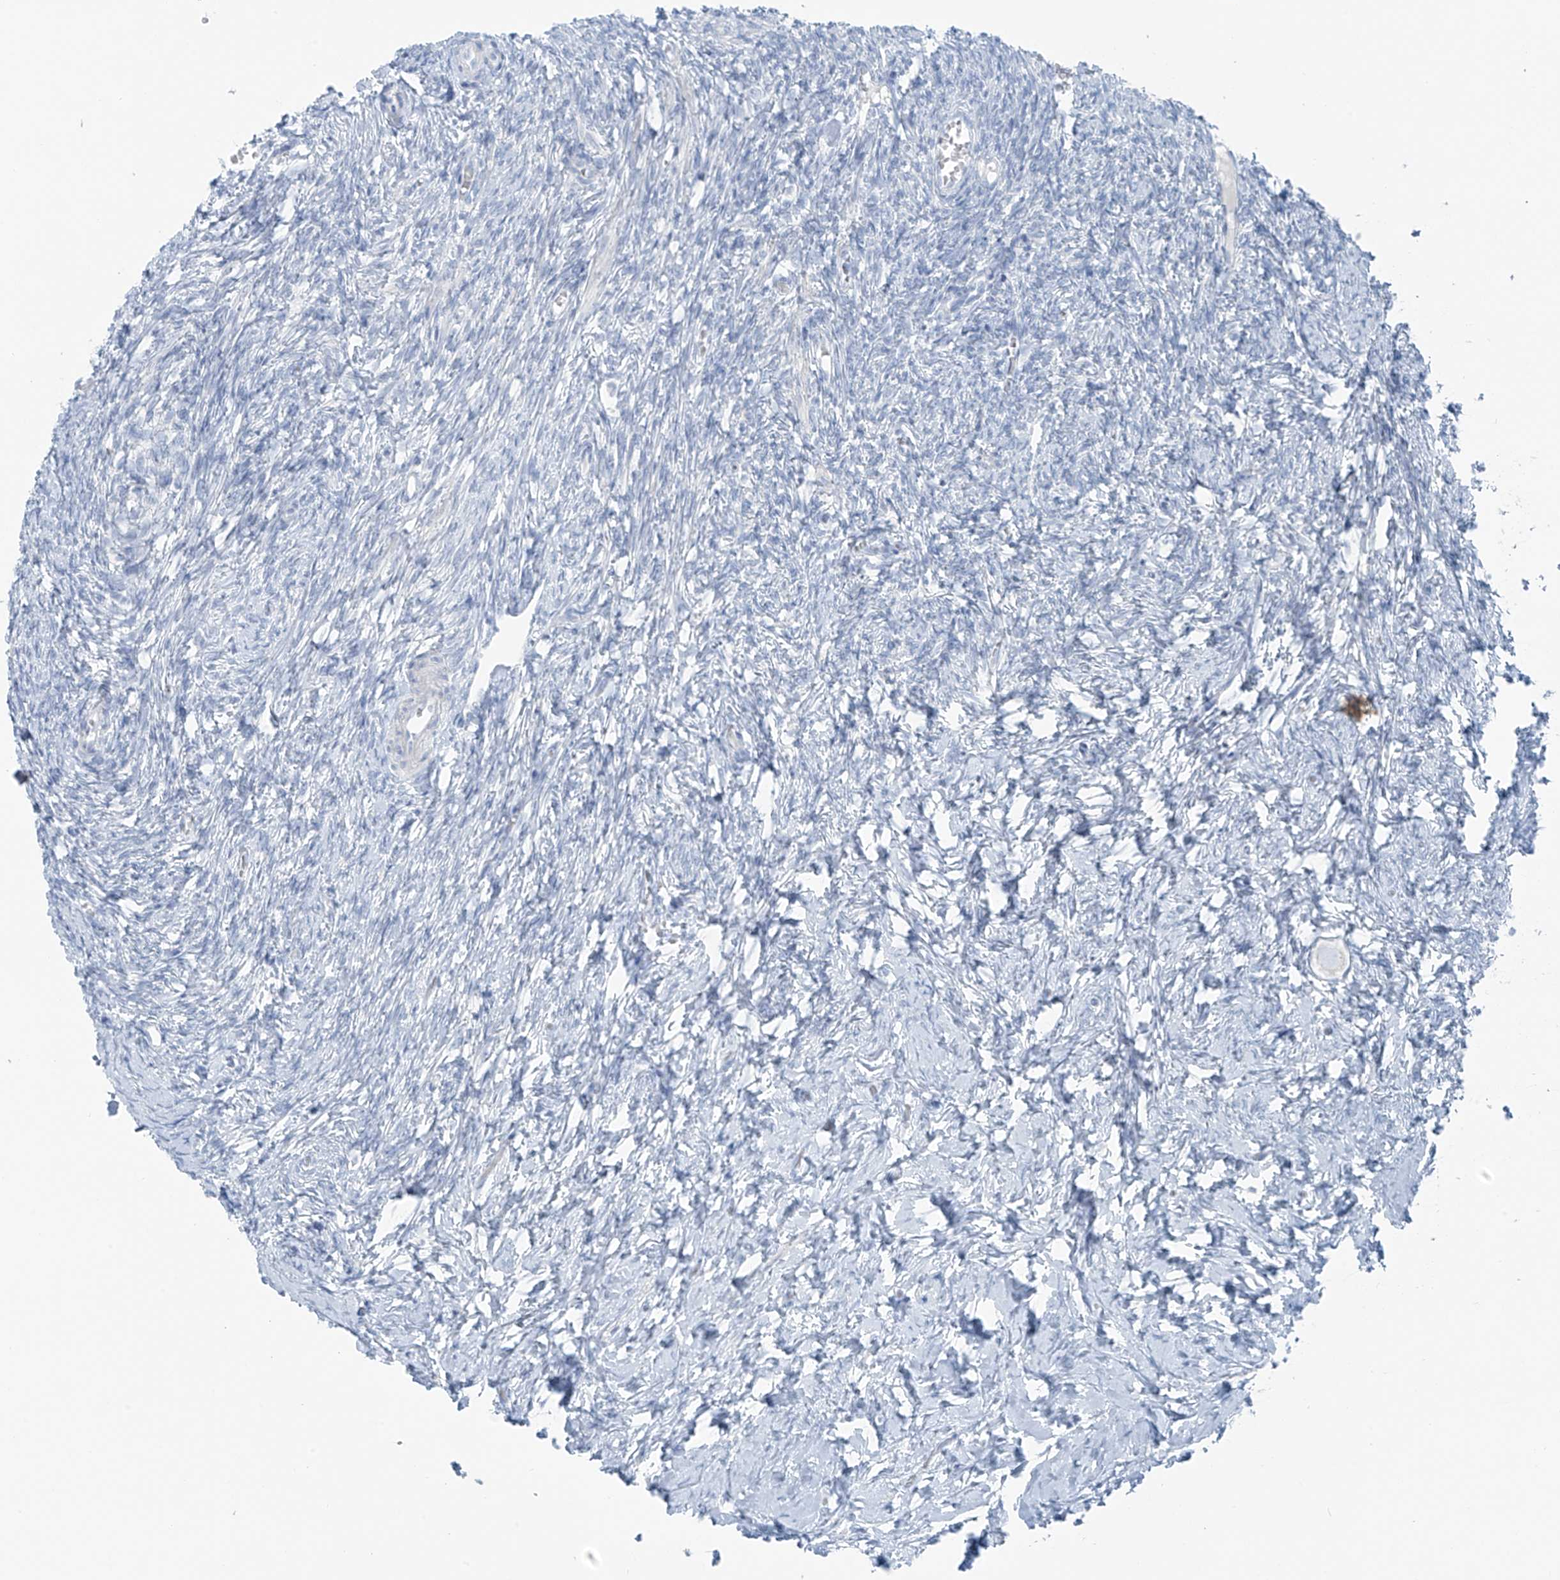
{"staining": {"intensity": "negative", "quantity": "none", "location": "none"}, "tissue": "ovary", "cell_type": "Ovarian stroma cells", "image_type": "normal", "snomed": [{"axis": "morphology", "description": "Normal tissue, NOS"}, {"axis": "topography", "description": "Ovary"}], "caption": "Ovary stained for a protein using immunohistochemistry (IHC) reveals no staining ovarian stroma cells.", "gene": "SLC25A43", "patient": {"sex": "female", "age": 27}}